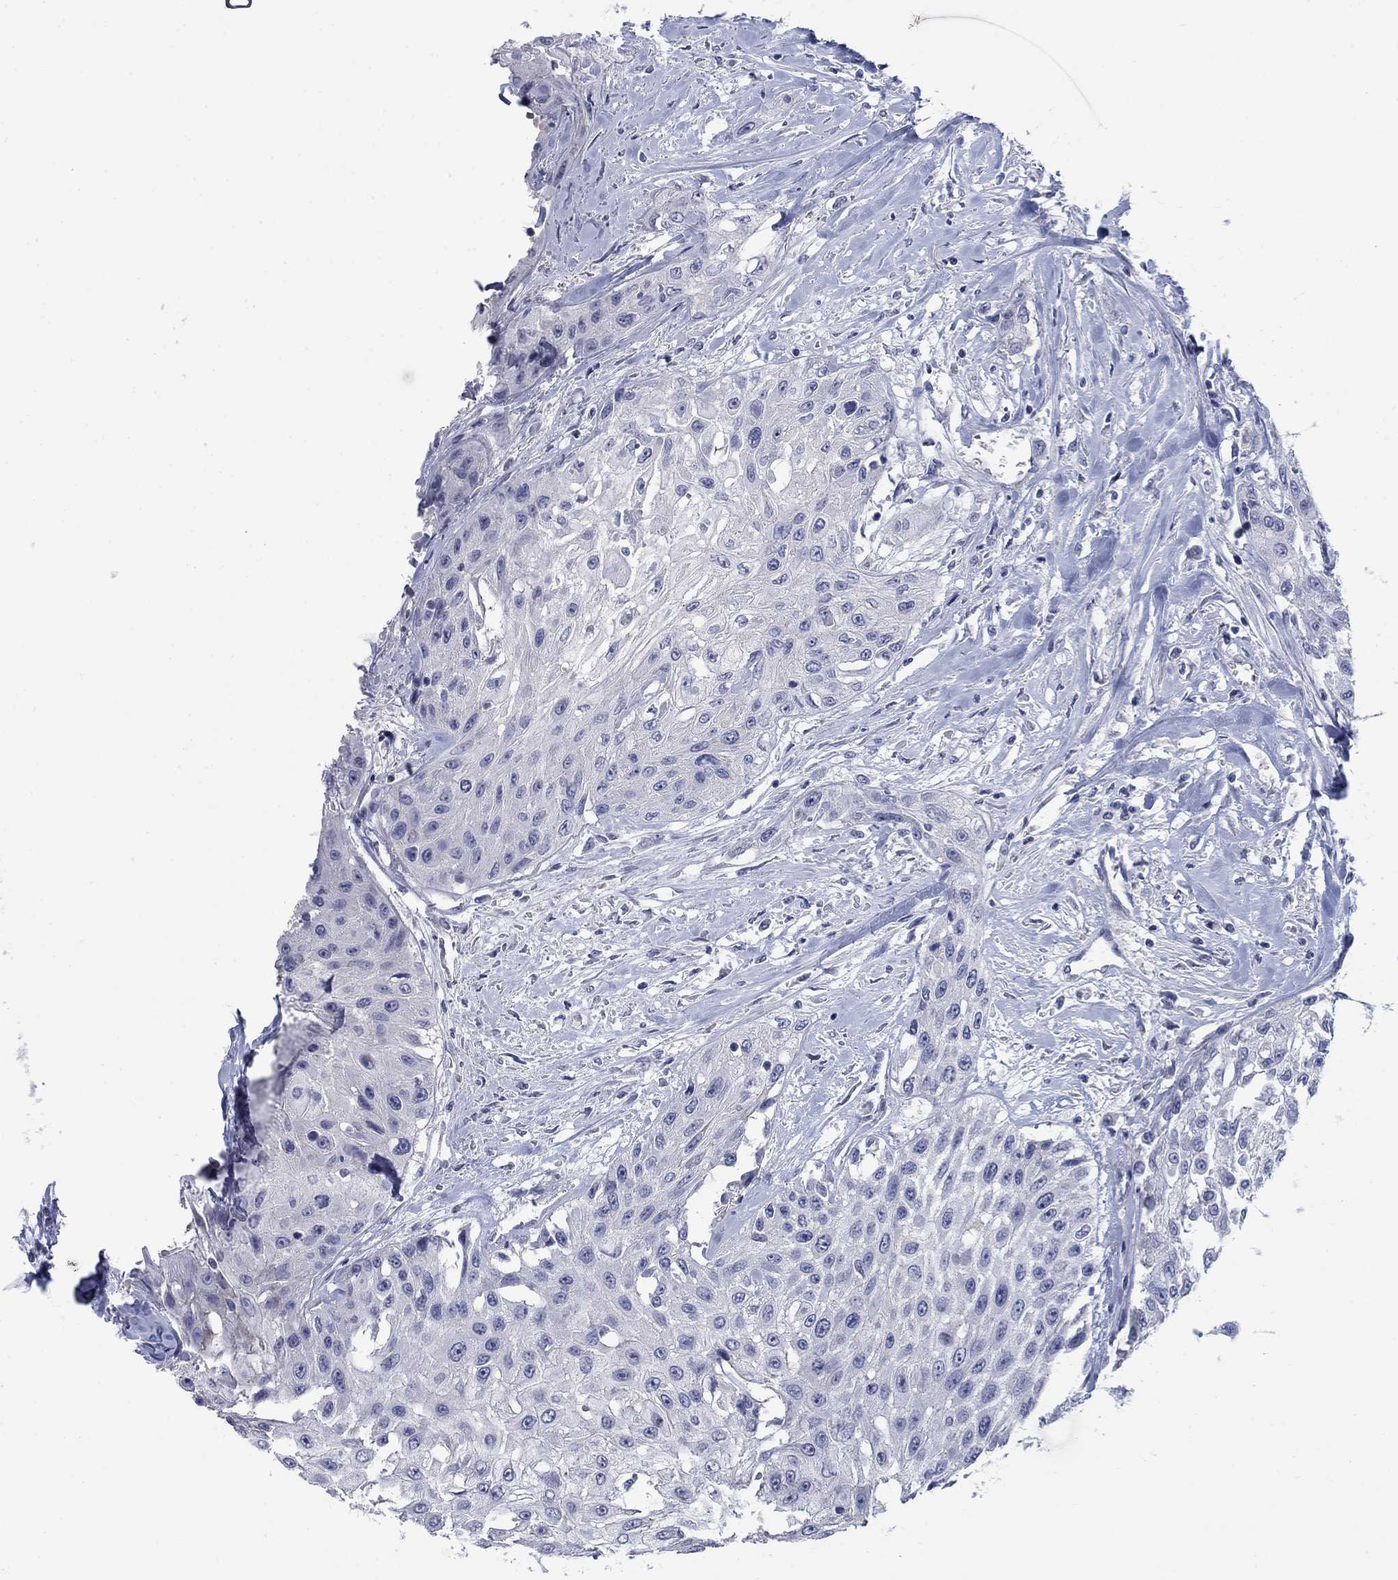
{"staining": {"intensity": "negative", "quantity": "none", "location": "none"}, "tissue": "head and neck cancer", "cell_type": "Tumor cells", "image_type": "cancer", "snomed": [{"axis": "morphology", "description": "Normal tissue, NOS"}, {"axis": "morphology", "description": "Squamous cell carcinoma, NOS"}, {"axis": "topography", "description": "Oral tissue"}, {"axis": "topography", "description": "Peripheral nerve tissue"}, {"axis": "topography", "description": "Head-Neck"}], "caption": "Immunohistochemistry (IHC) of human head and neck cancer (squamous cell carcinoma) displays no positivity in tumor cells.", "gene": "DNER", "patient": {"sex": "female", "age": 59}}